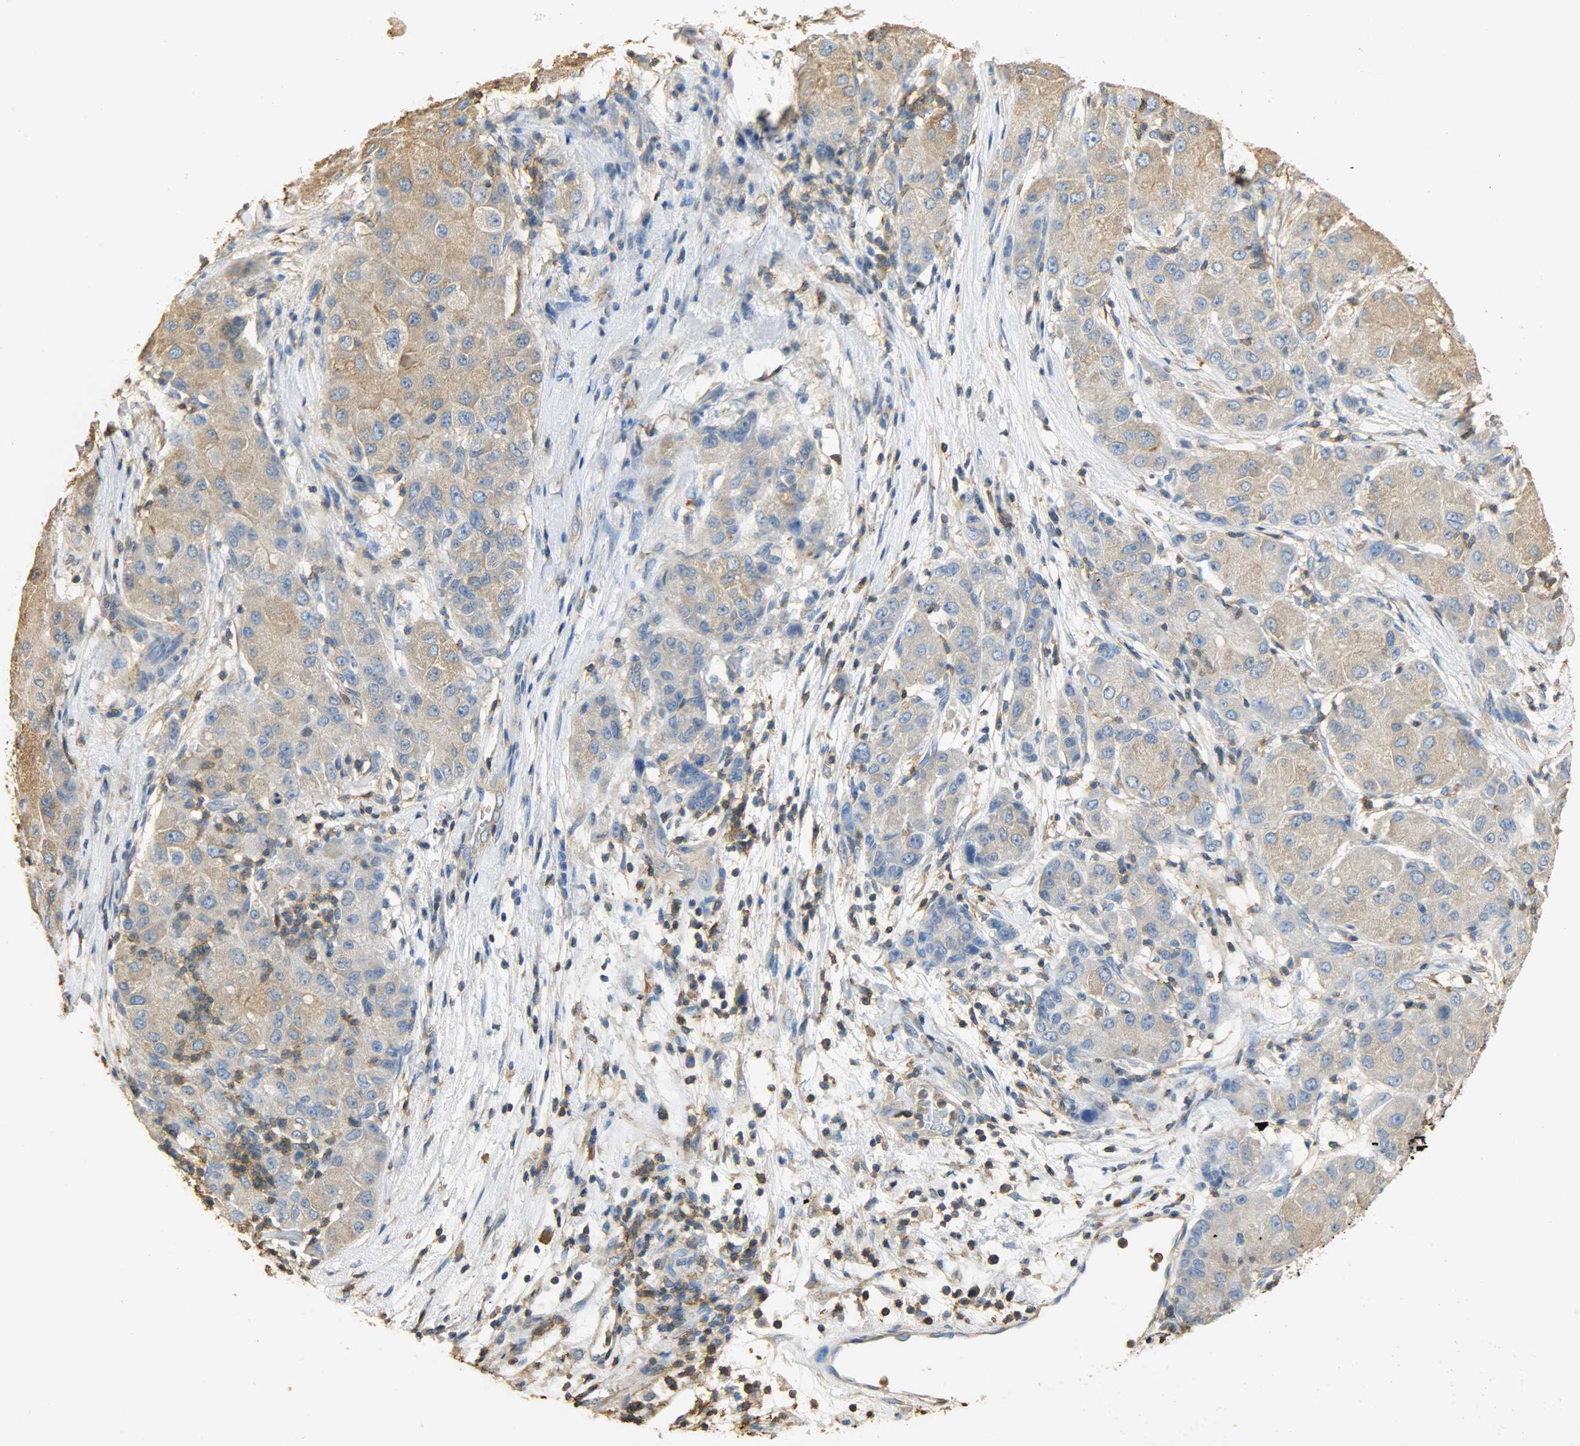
{"staining": {"intensity": "weak", "quantity": ">75%", "location": "cytoplasmic/membranous"}, "tissue": "liver cancer", "cell_type": "Tumor cells", "image_type": "cancer", "snomed": [{"axis": "morphology", "description": "Carcinoma, Hepatocellular, NOS"}, {"axis": "topography", "description": "Liver"}], "caption": "This histopathology image reveals immunohistochemistry (IHC) staining of hepatocellular carcinoma (liver), with low weak cytoplasmic/membranous staining in approximately >75% of tumor cells.", "gene": "ANXA6", "patient": {"sex": "male", "age": 80}}